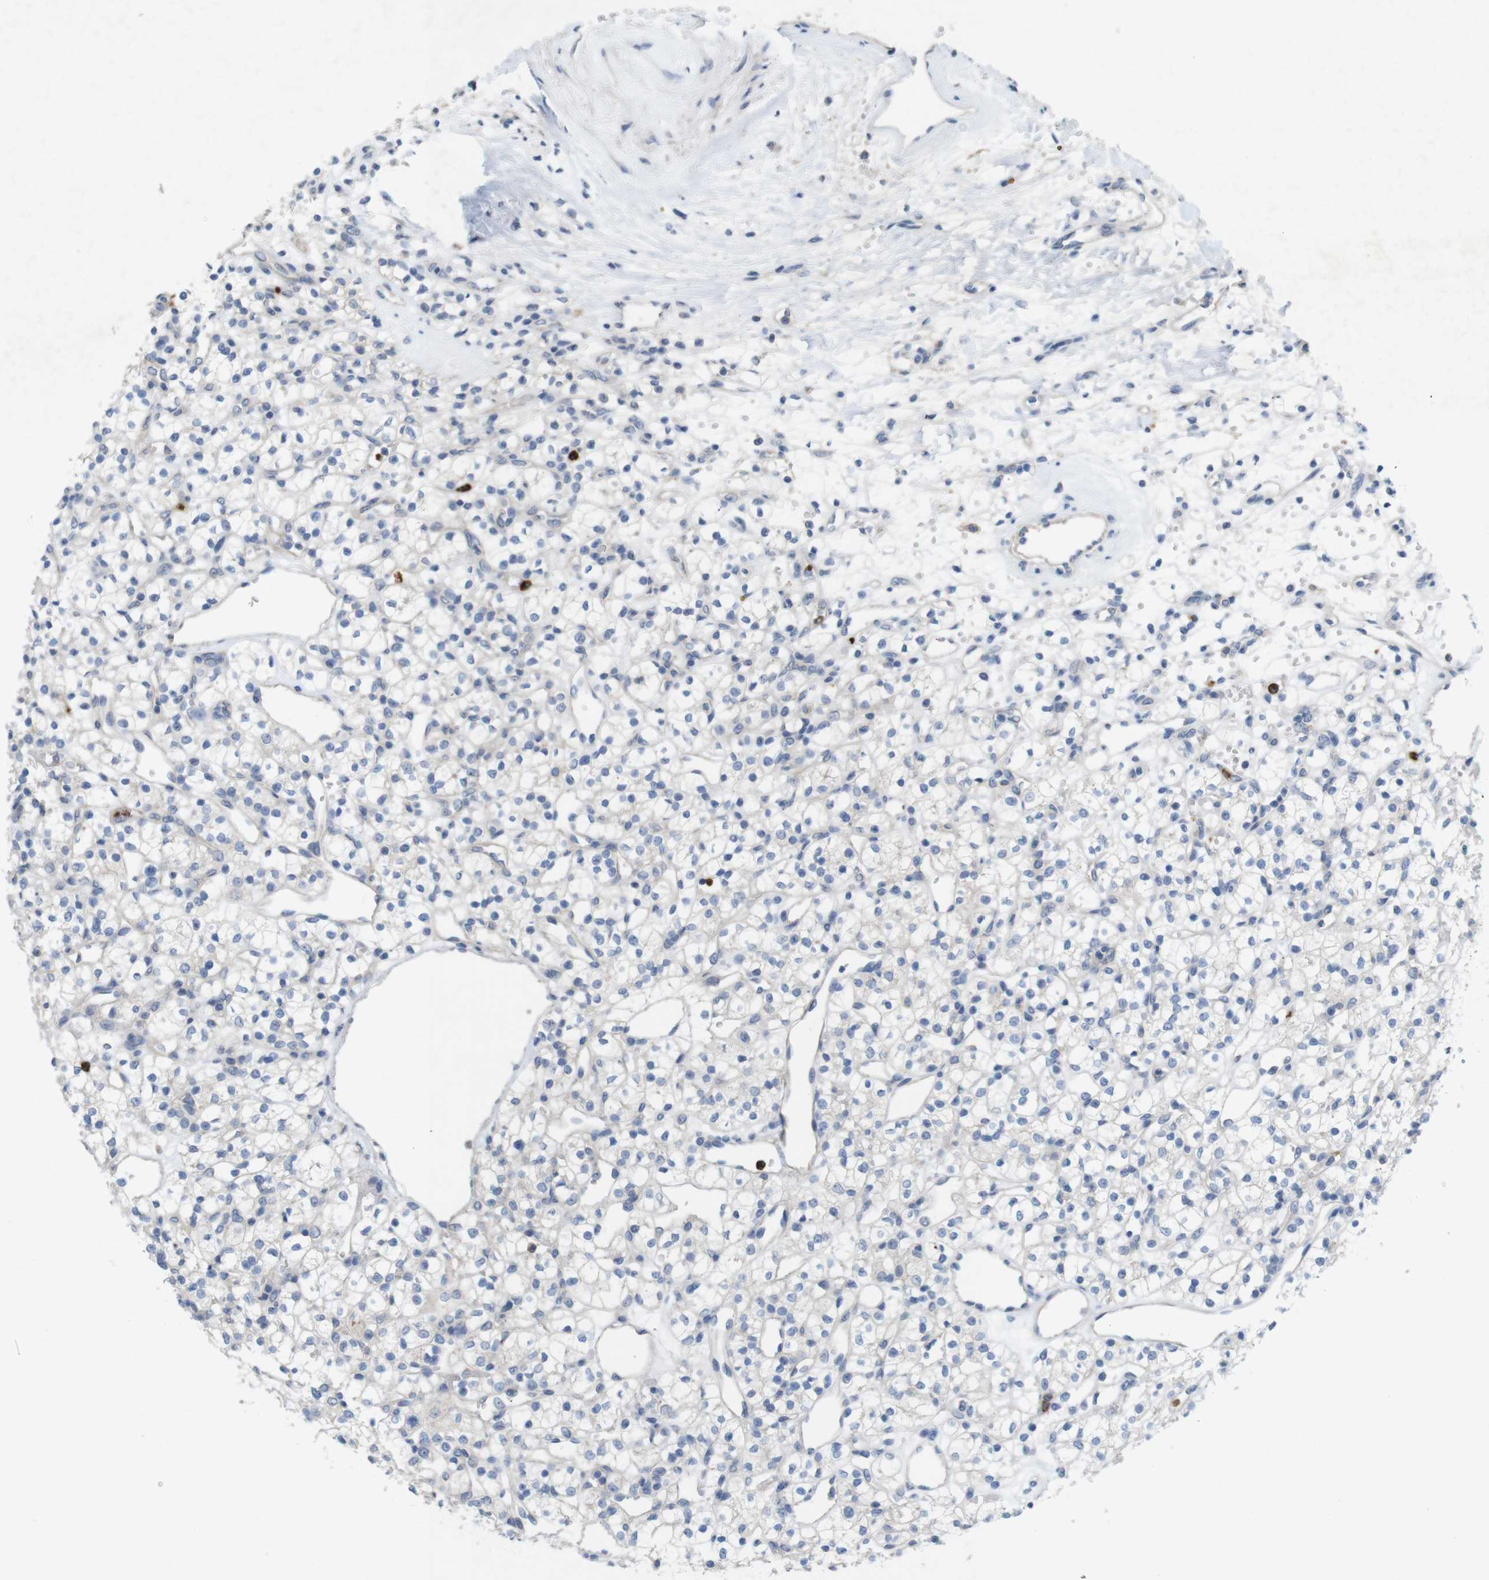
{"staining": {"intensity": "negative", "quantity": "none", "location": "none"}, "tissue": "renal cancer", "cell_type": "Tumor cells", "image_type": "cancer", "snomed": [{"axis": "morphology", "description": "Adenocarcinoma, NOS"}, {"axis": "topography", "description": "Kidney"}], "caption": "A micrograph of human adenocarcinoma (renal) is negative for staining in tumor cells.", "gene": "TSPAN14", "patient": {"sex": "female", "age": 60}}